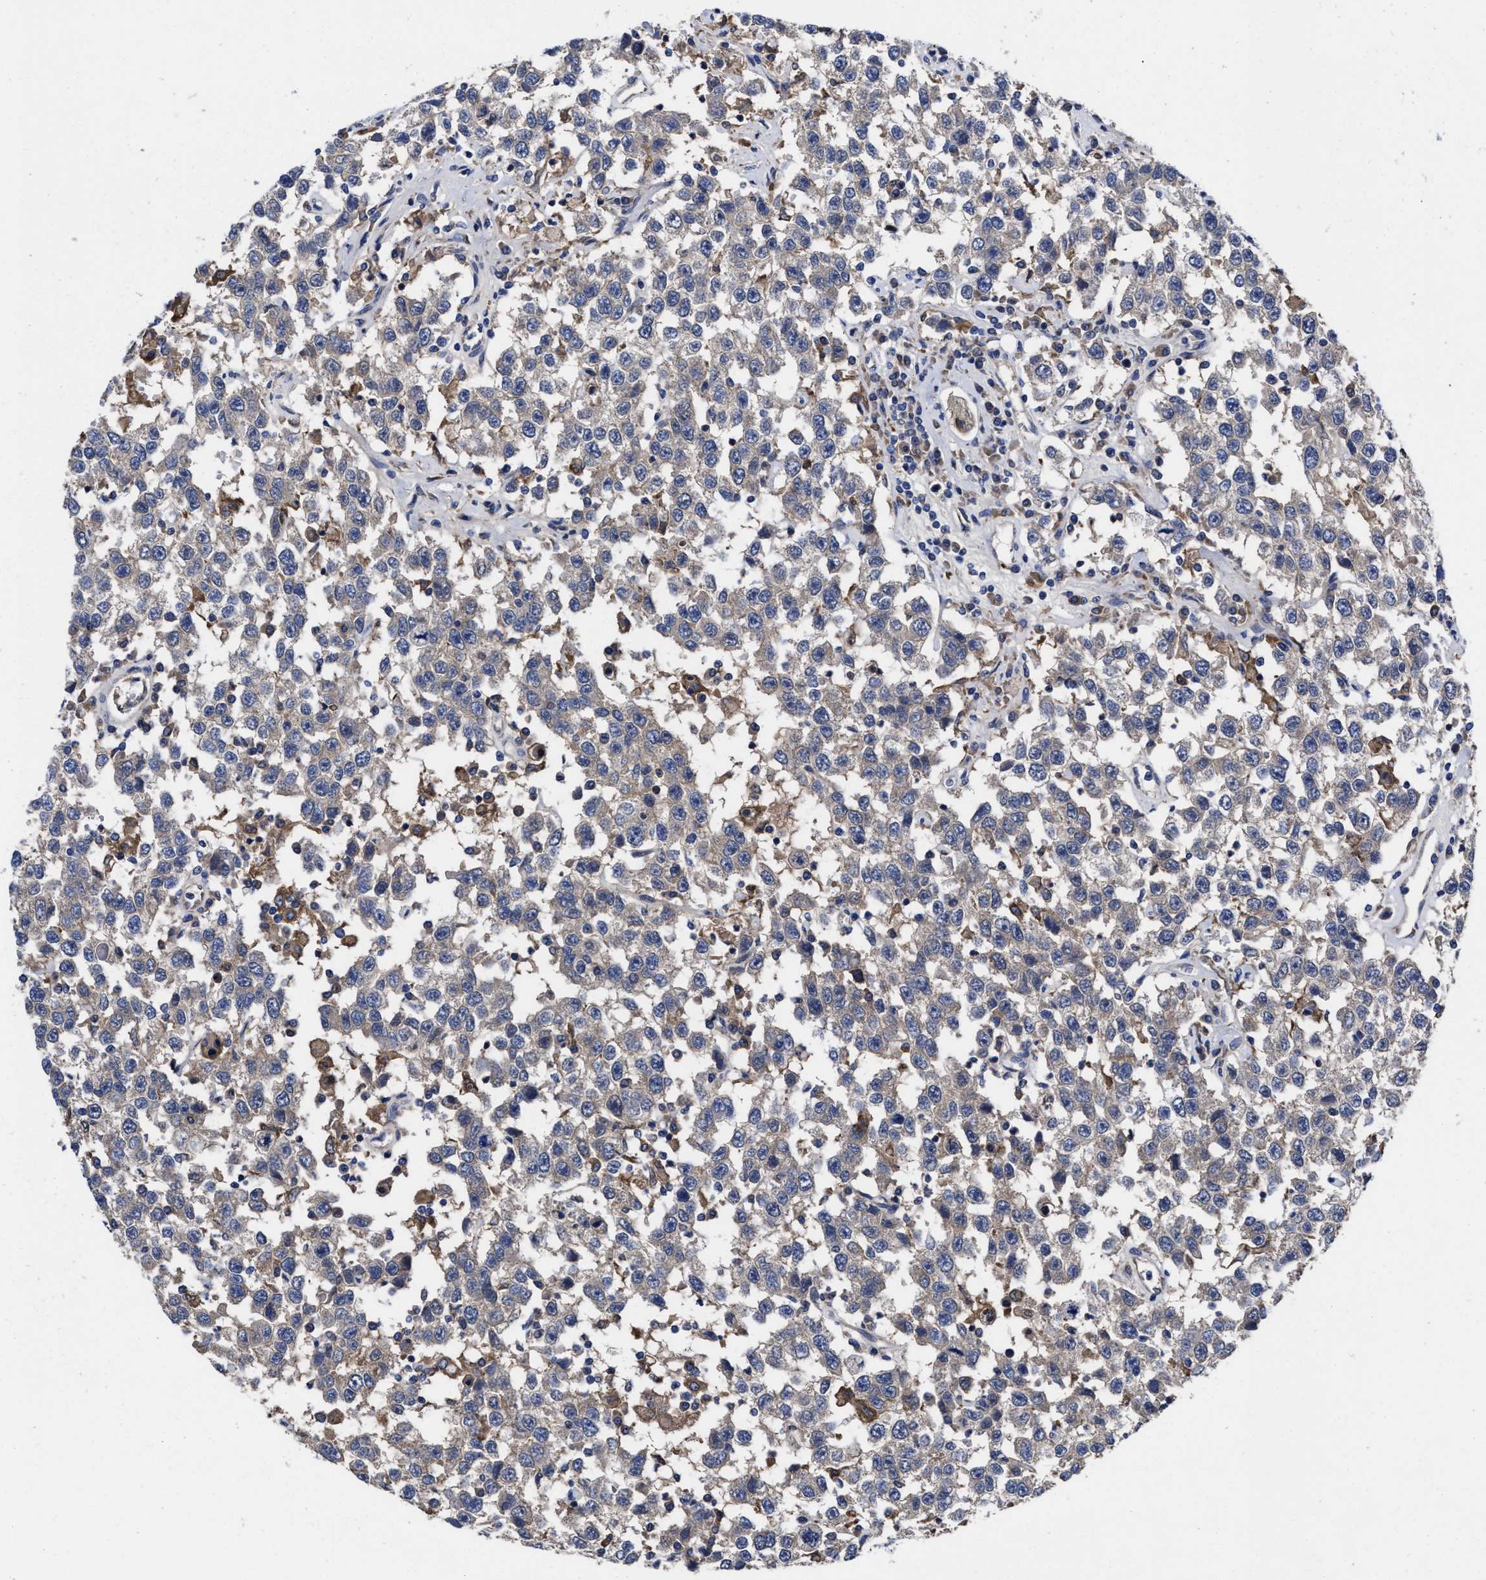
{"staining": {"intensity": "weak", "quantity": "25%-75%", "location": "cytoplasmic/membranous"}, "tissue": "testis cancer", "cell_type": "Tumor cells", "image_type": "cancer", "snomed": [{"axis": "morphology", "description": "Seminoma, NOS"}, {"axis": "topography", "description": "Testis"}], "caption": "Protein analysis of testis cancer tissue displays weak cytoplasmic/membranous expression in about 25%-75% of tumor cells.", "gene": "TXNDC17", "patient": {"sex": "male", "age": 41}}